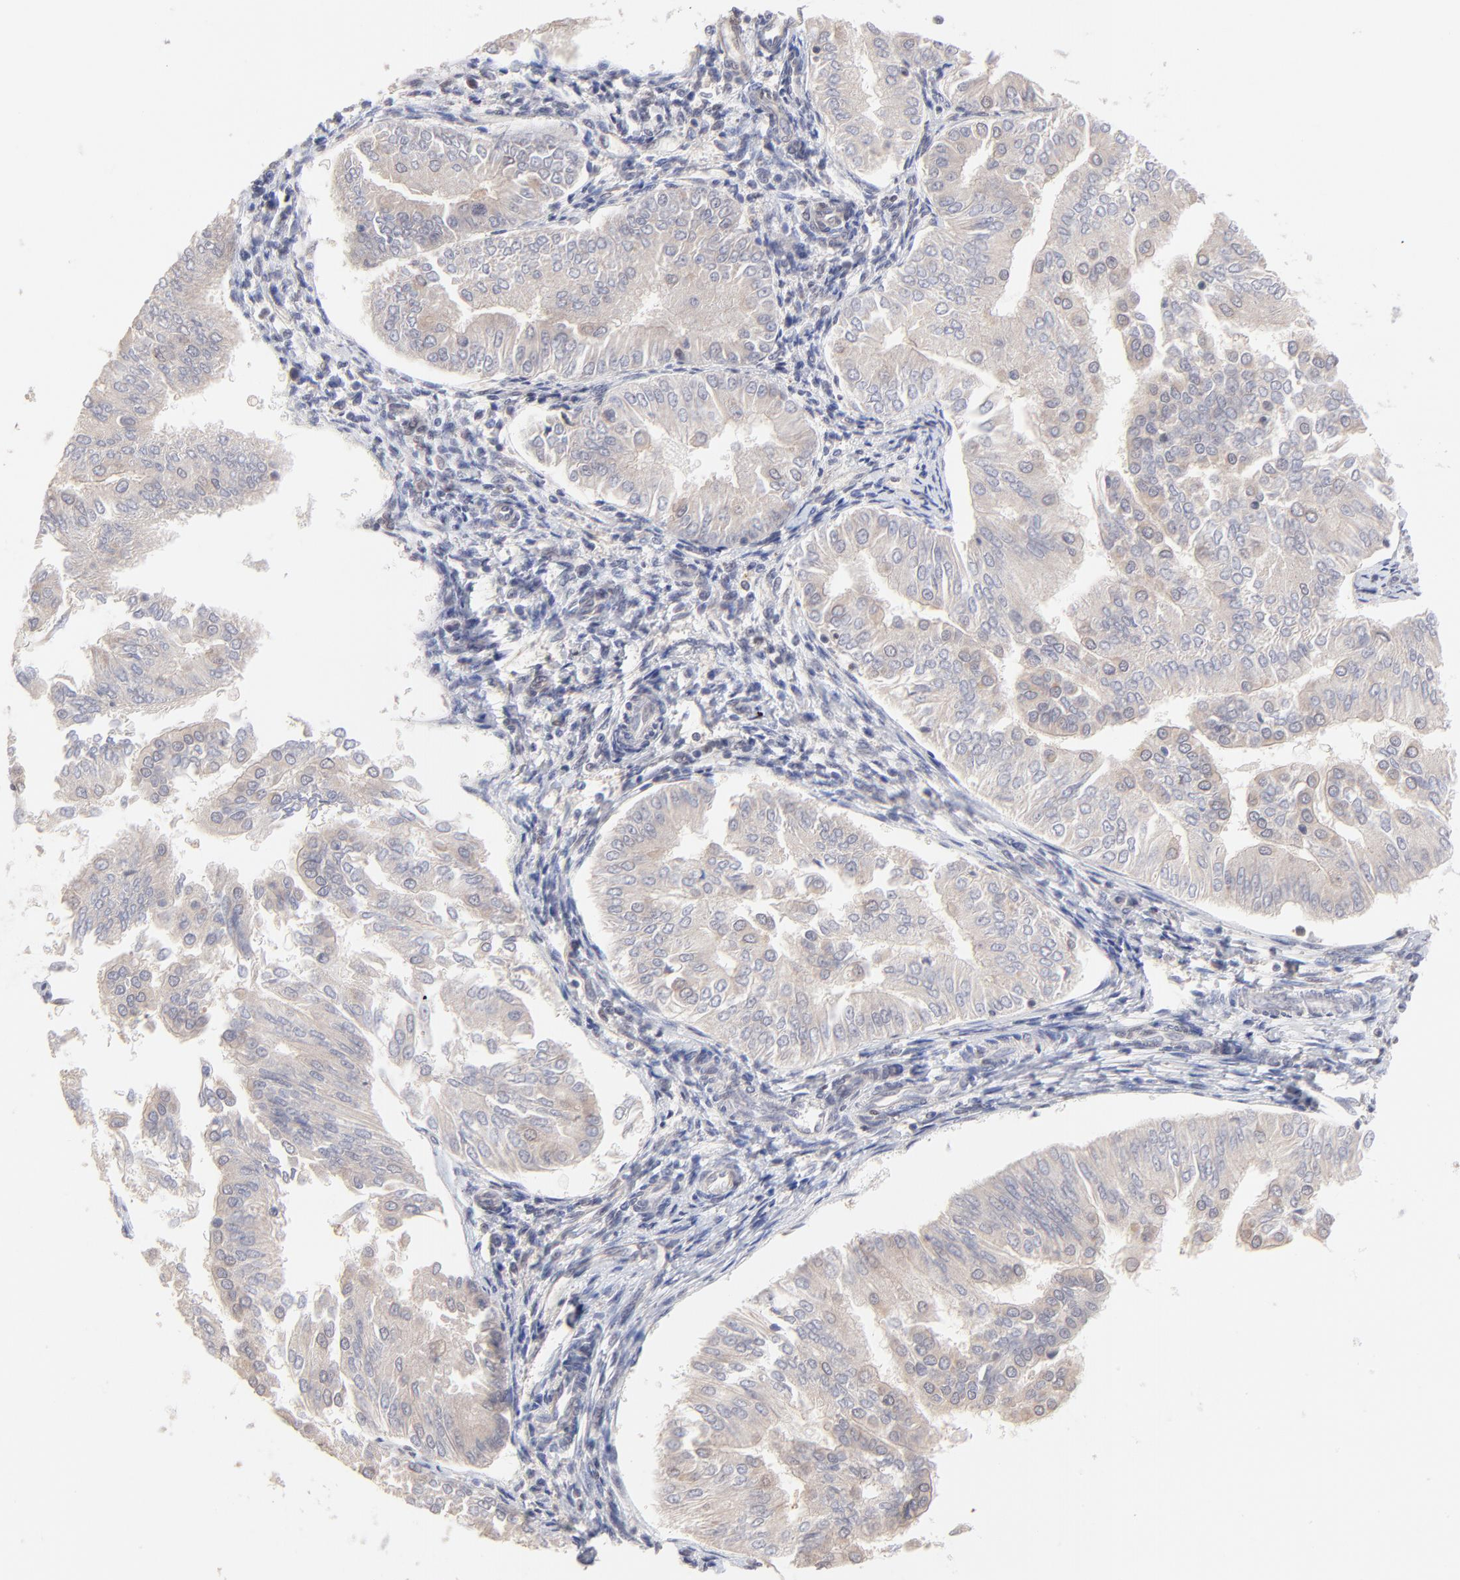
{"staining": {"intensity": "weak", "quantity": ">75%", "location": "cytoplasmic/membranous"}, "tissue": "endometrial cancer", "cell_type": "Tumor cells", "image_type": "cancer", "snomed": [{"axis": "morphology", "description": "Adenocarcinoma, NOS"}, {"axis": "topography", "description": "Endometrium"}], "caption": "The immunohistochemical stain shows weak cytoplasmic/membranous staining in tumor cells of endometrial cancer (adenocarcinoma) tissue.", "gene": "DSN1", "patient": {"sex": "female", "age": 53}}